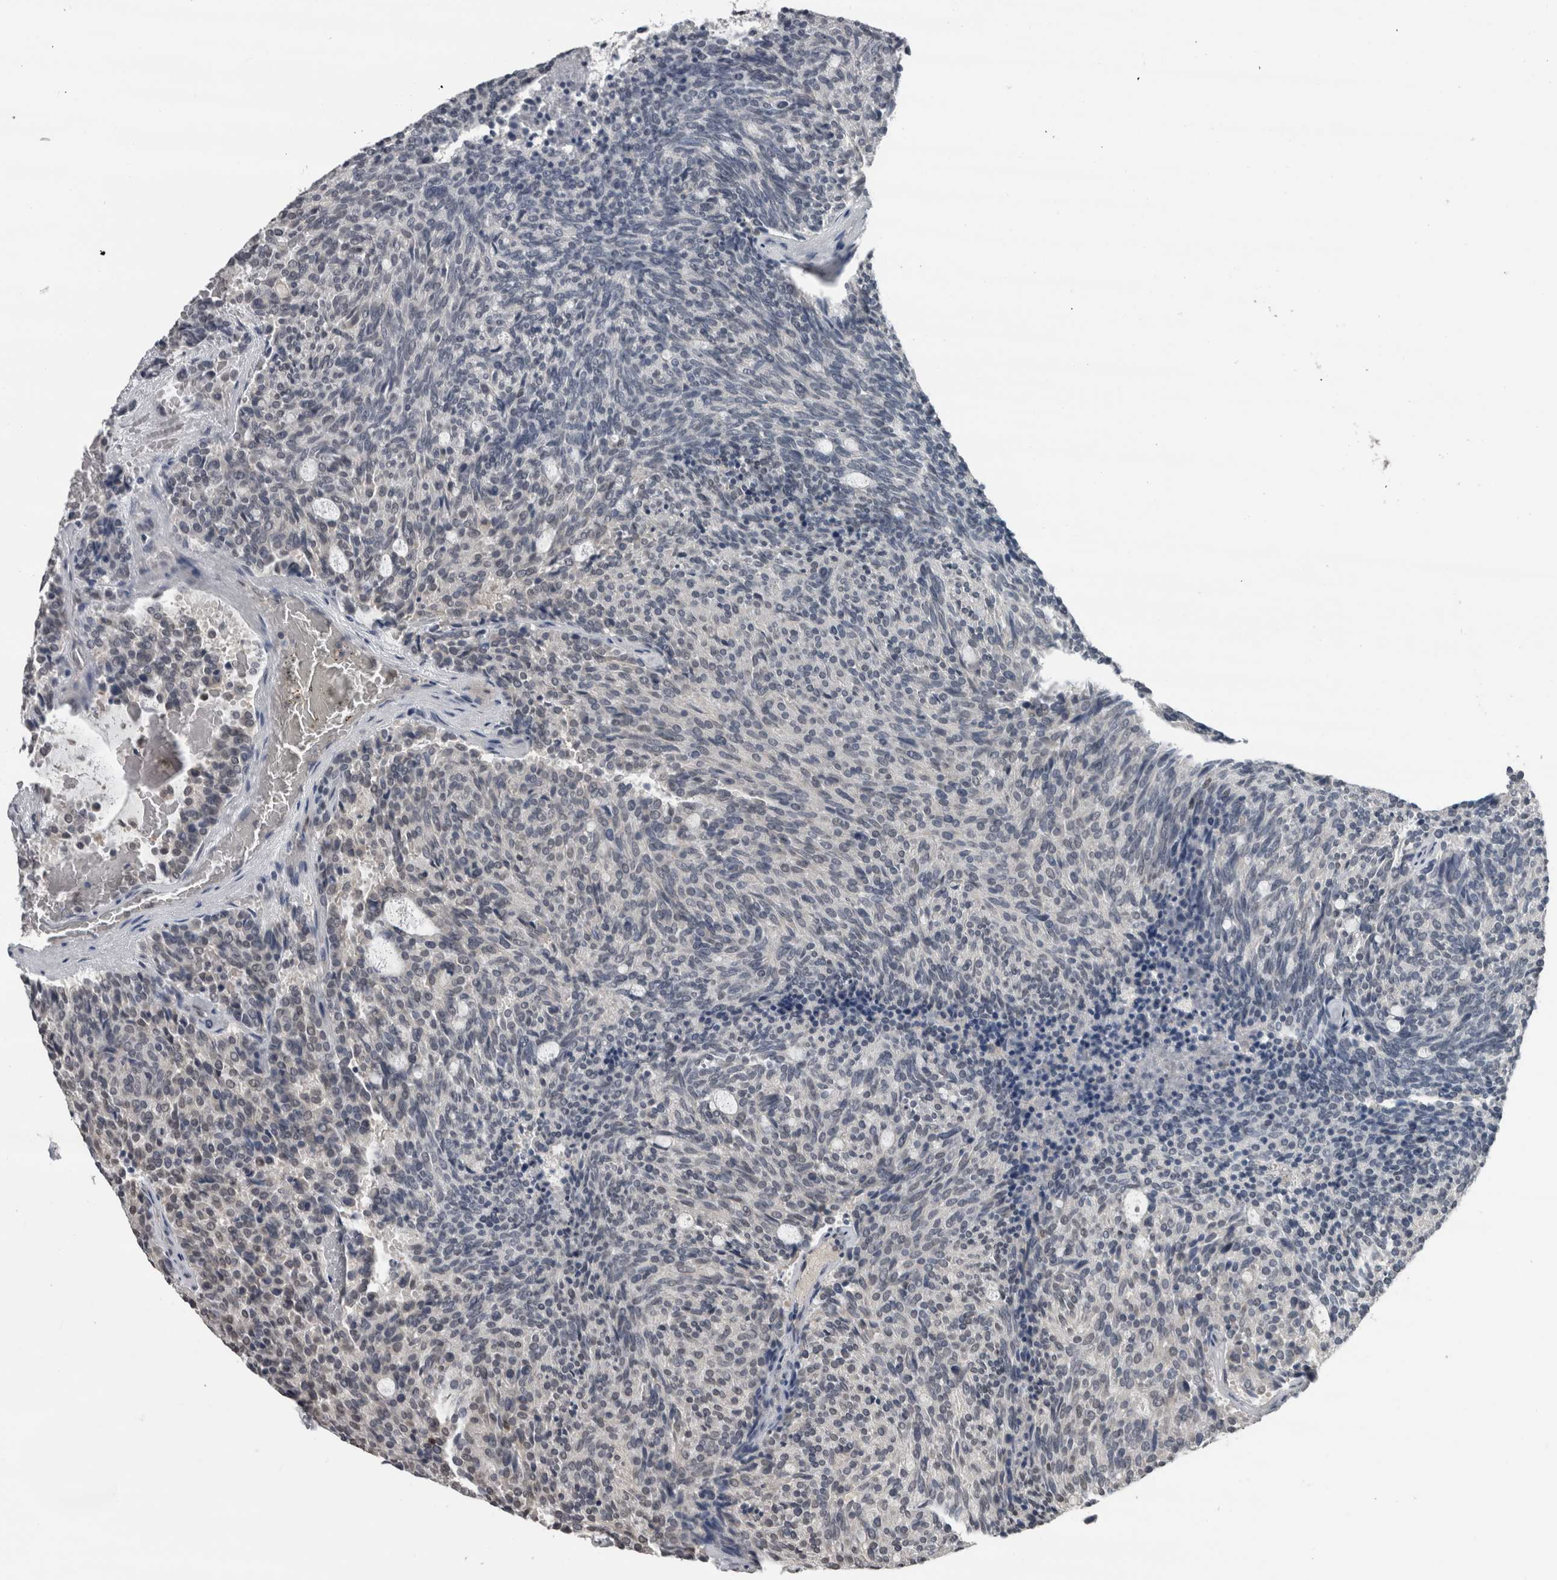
{"staining": {"intensity": "negative", "quantity": "none", "location": "none"}, "tissue": "carcinoid", "cell_type": "Tumor cells", "image_type": "cancer", "snomed": [{"axis": "morphology", "description": "Carcinoid, malignant, NOS"}, {"axis": "topography", "description": "Pancreas"}], "caption": "There is no significant expression in tumor cells of carcinoid.", "gene": "MAFF", "patient": {"sex": "female", "age": 54}}